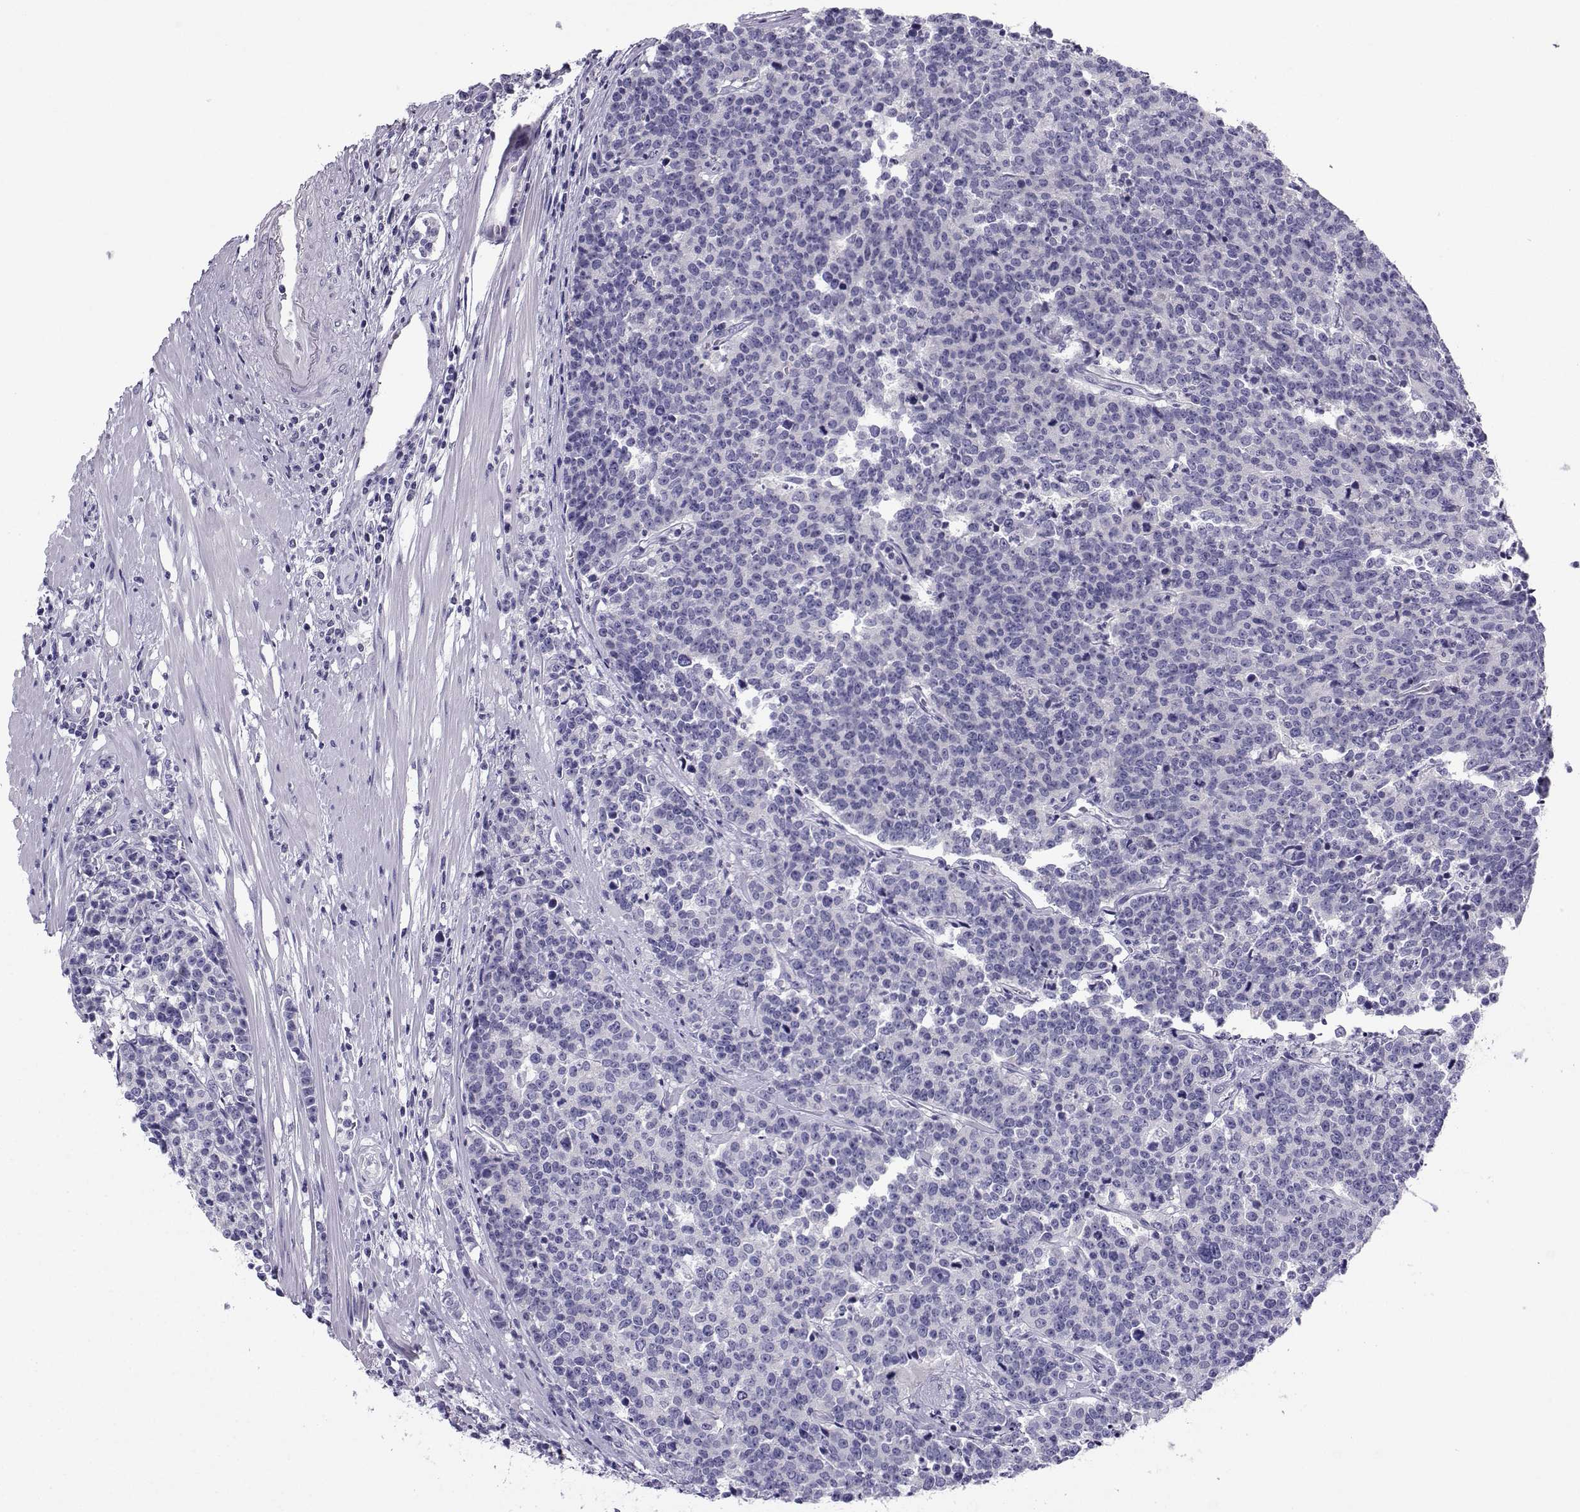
{"staining": {"intensity": "negative", "quantity": "none", "location": "none"}, "tissue": "prostate cancer", "cell_type": "Tumor cells", "image_type": "cancer", "snomed": [{"axis": "morphology", "description": "Adenocarcinoma, NOS"}, {"axis": "topography", "description": "Prostate"}], "caption": "A photomicrograph of prostate adenocarcinoma stained for a protein demonstrates no brown staining in tumor cells.", "gene": "ARMC2", "patient": {"sex": "male", "age": 67}}